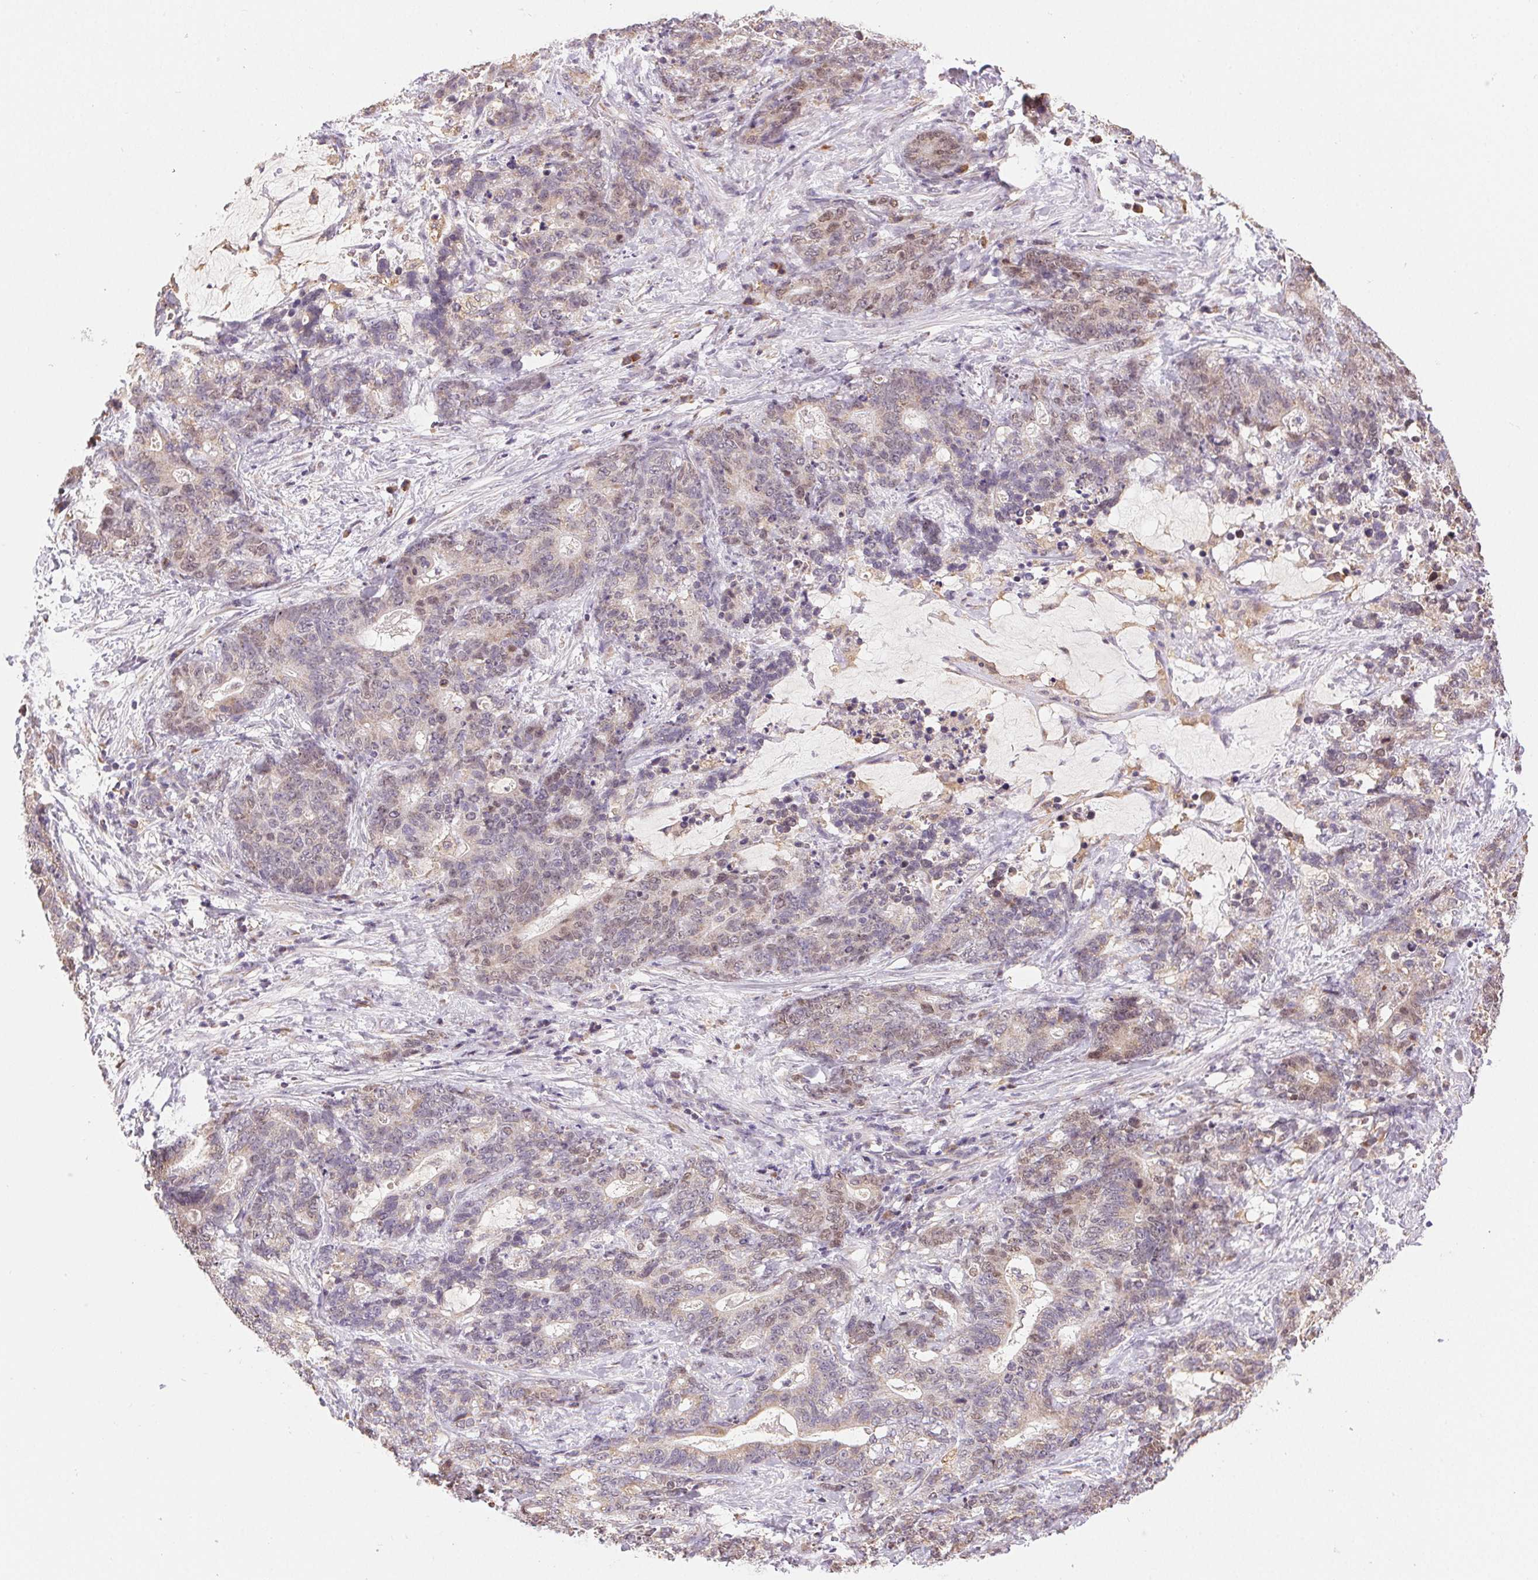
{"staining": {"intensity": "weak", "quantity": "25%-75%", "location": "cytoplasmic/membranous,nuclear"}, "tissue": "stomach cancer", "cell_type": "Tumor cells", "image_type": "cancer", "snomed": [{"axis": "morphology", "description": "Normal tissue, NOS"}, {"axis": "morphology", "description": "Adenocarcinoma, NOS"}, {"axis": "topography", "description": "Stomach"}], "caption": "This histopathology image demonstrates immunohistochemistry (IHC) staining of human adenocarcinoma (stomach), with low weak cytoplasmic/membranous and nuclear staining in about 25%-75% of tumor cells.", "gene": "PIWIL4", "patient": {"sex": "female", "age": 64}}